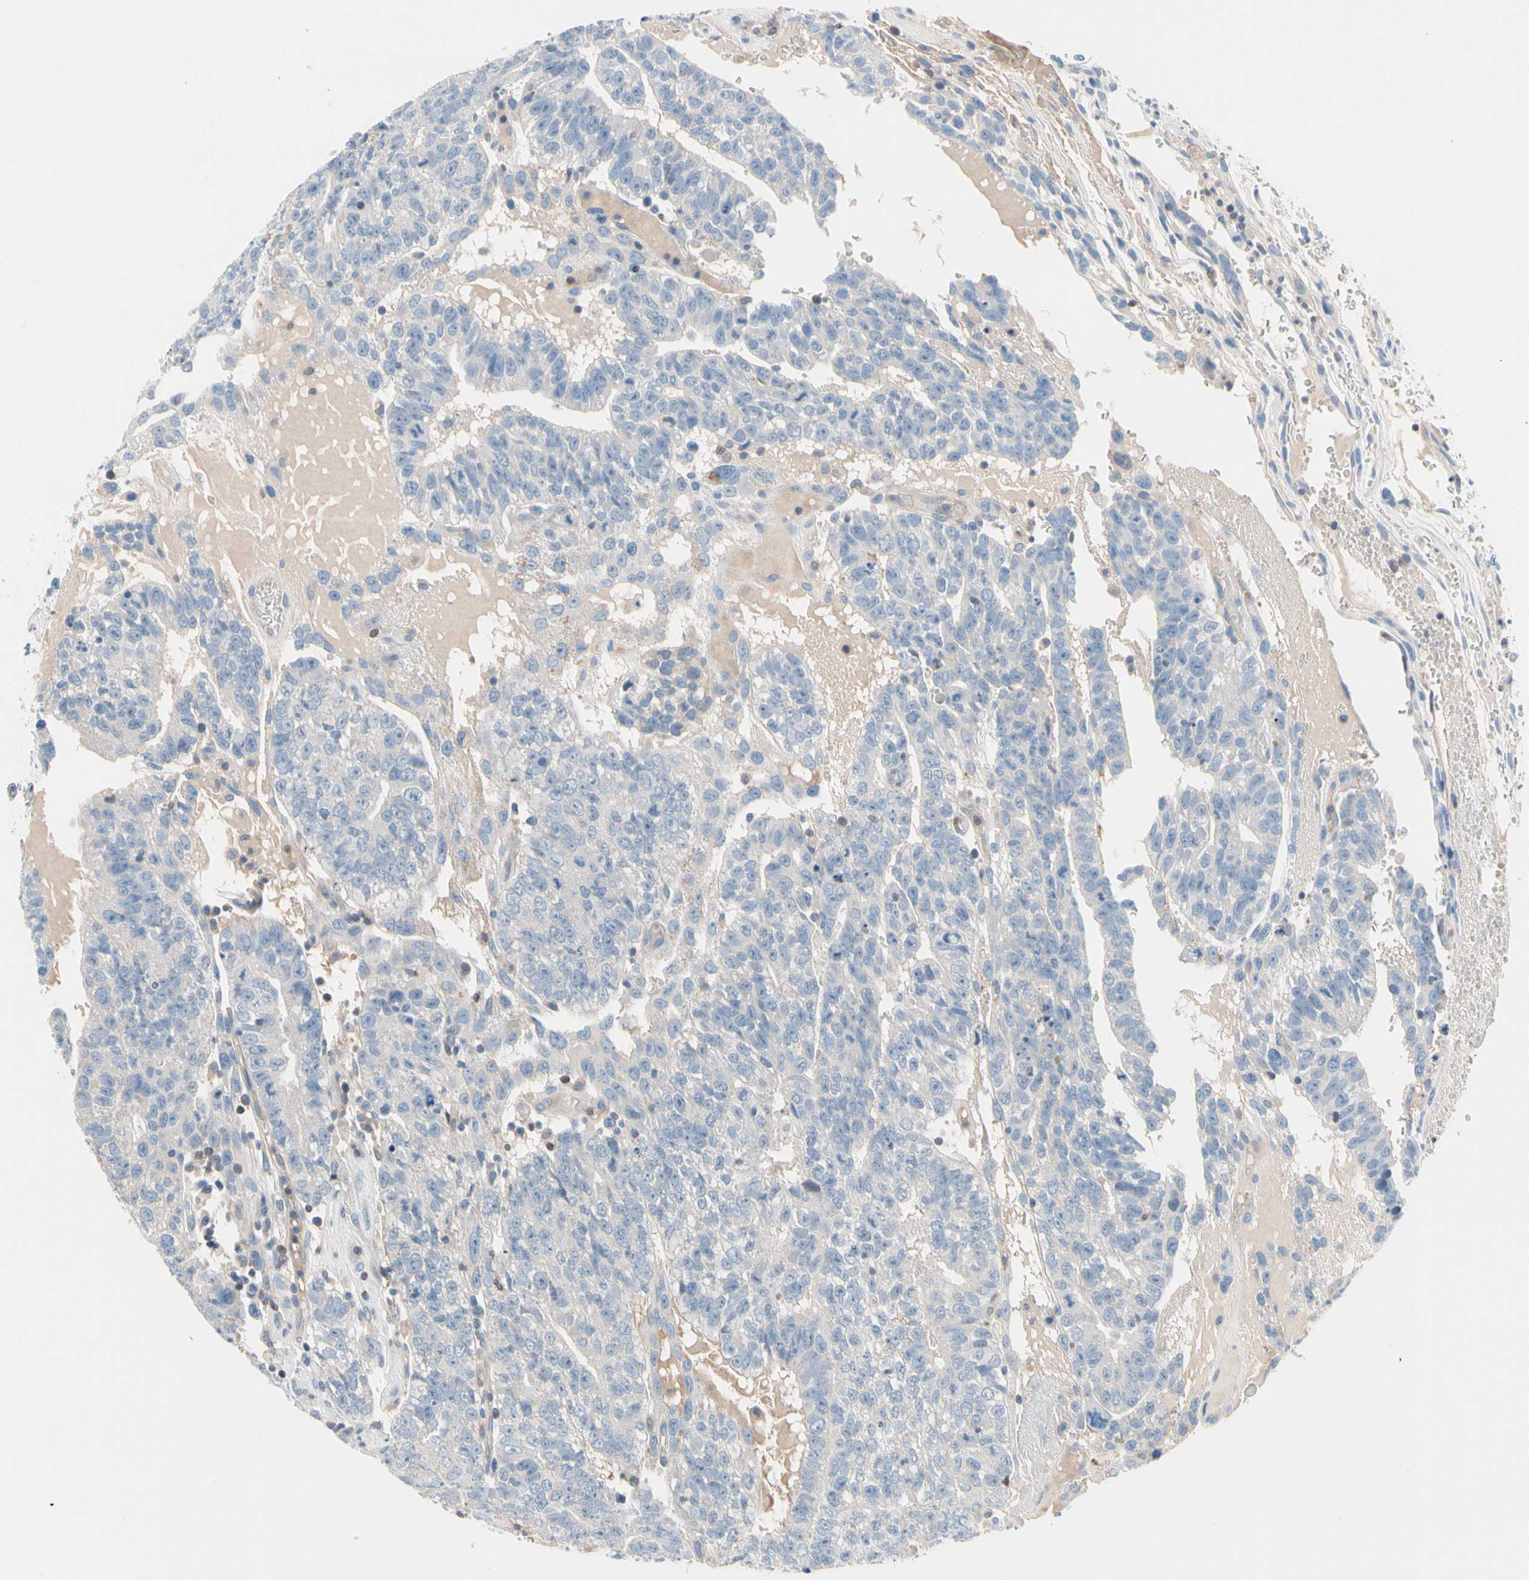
{"staining": {"intensity": "negative", "quantity": "none", "location": "none"}, "tissue": "testis cancer", "cell_type": "Tumor cells", "image_type": "cancer", "snomed": [{"axis": "morphology", "description": "Seminoma, NOS"}, {"axis": "morphology", "description": "Carcinoma, Embryonal, NOS"}, {"axis": "topography", "description": "Testis"}], "caption": "Image shows no significant protein expression in tumor cells of testis seminoma.", "gene": "MAP3K3", "patient": {"sex": "male", "age": 52}}